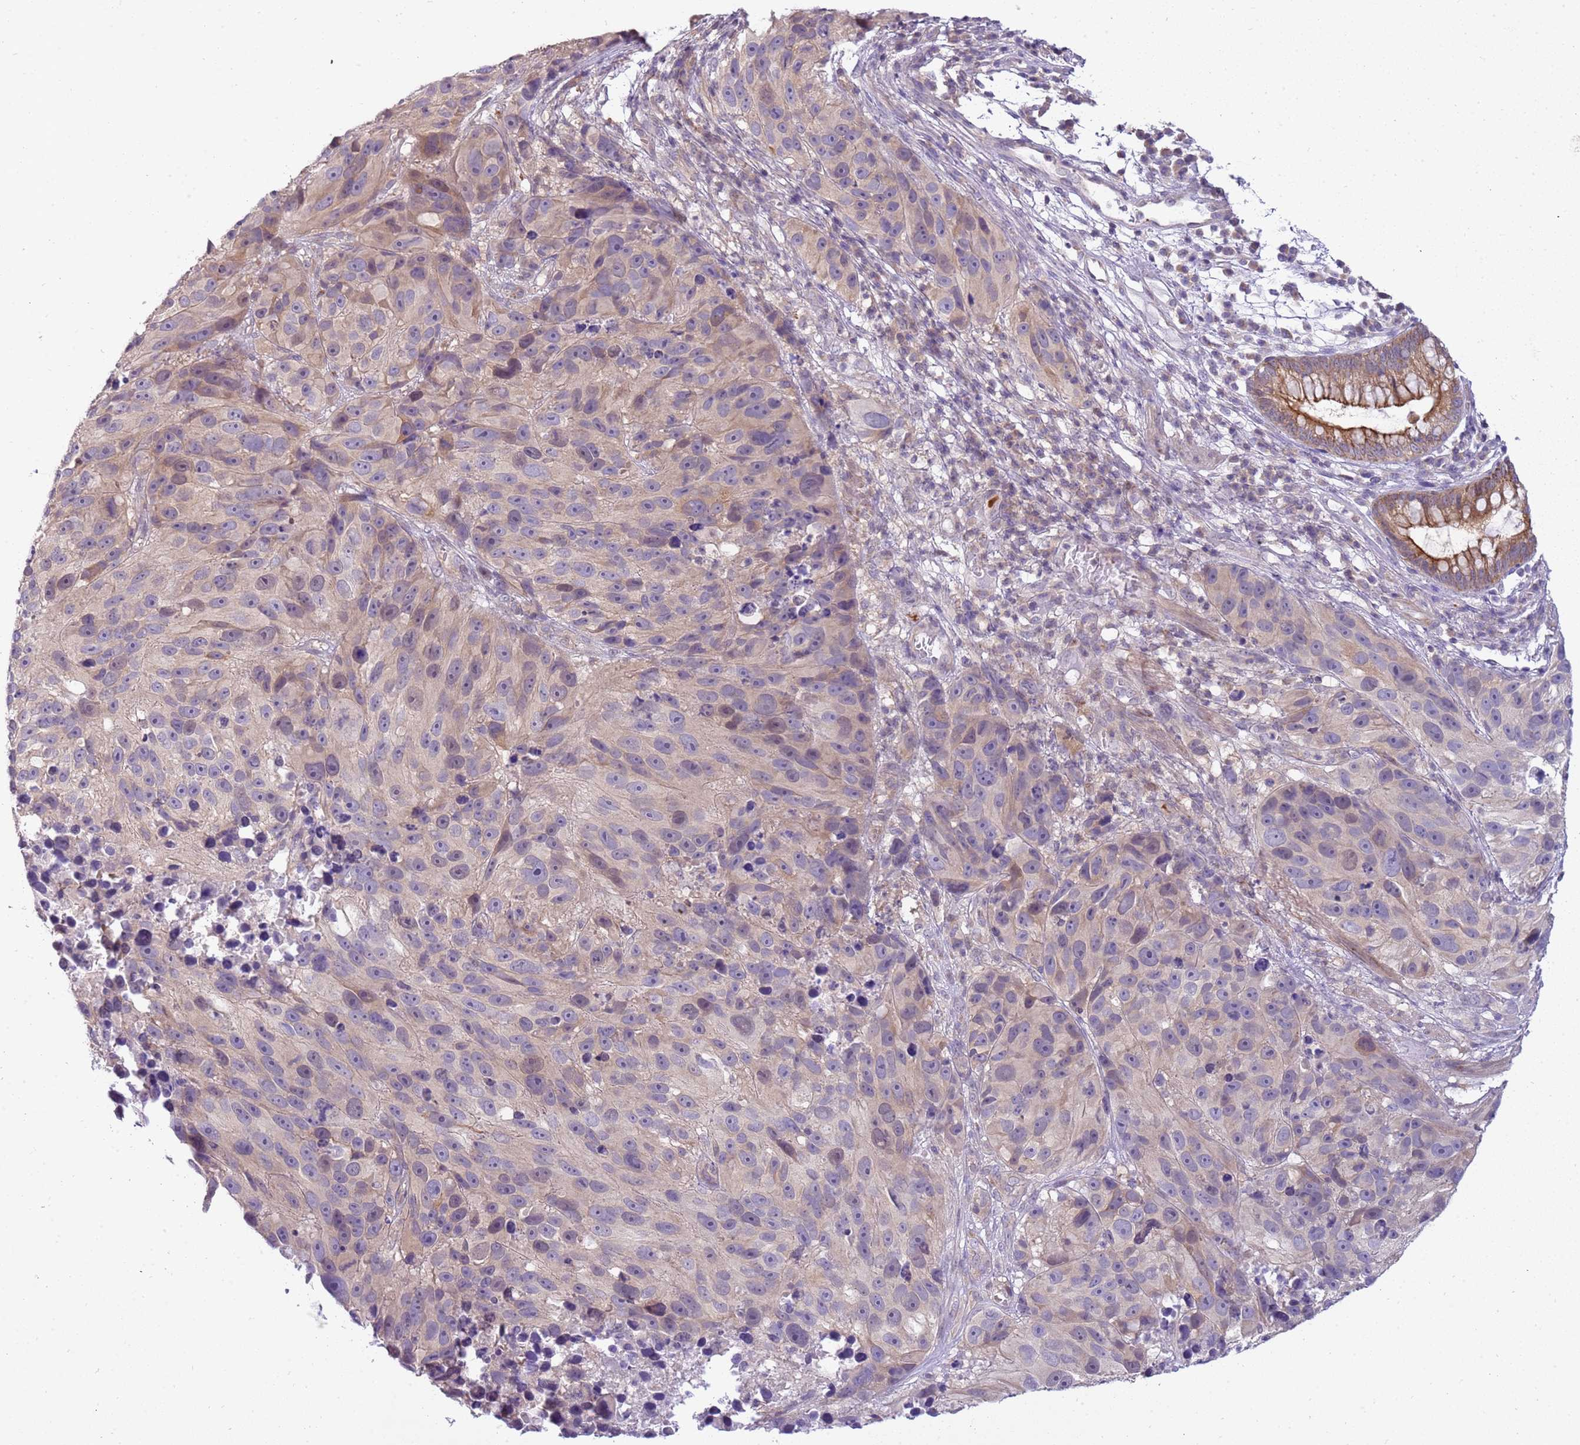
{"staining": {"intensity": "weak", "quantity": "<25%", "location": "cytoplasmic/membranous"}, "tissue": "melanoma", "cell_type": "Tumor cells", "image_type": "cancer", "snomed": [{"axis": "morphology", "description": "Malignant melanoma, NOS"}, {"axis": "topography", "description": "Skin"}], "caption": "Immunohistochemistry histopathology image of malignant melanoma stained for a protein (brown), which shows no expression in tumor cells.", "gene": "CAPN7", "patient": {"sex": "male", "age": 84}}